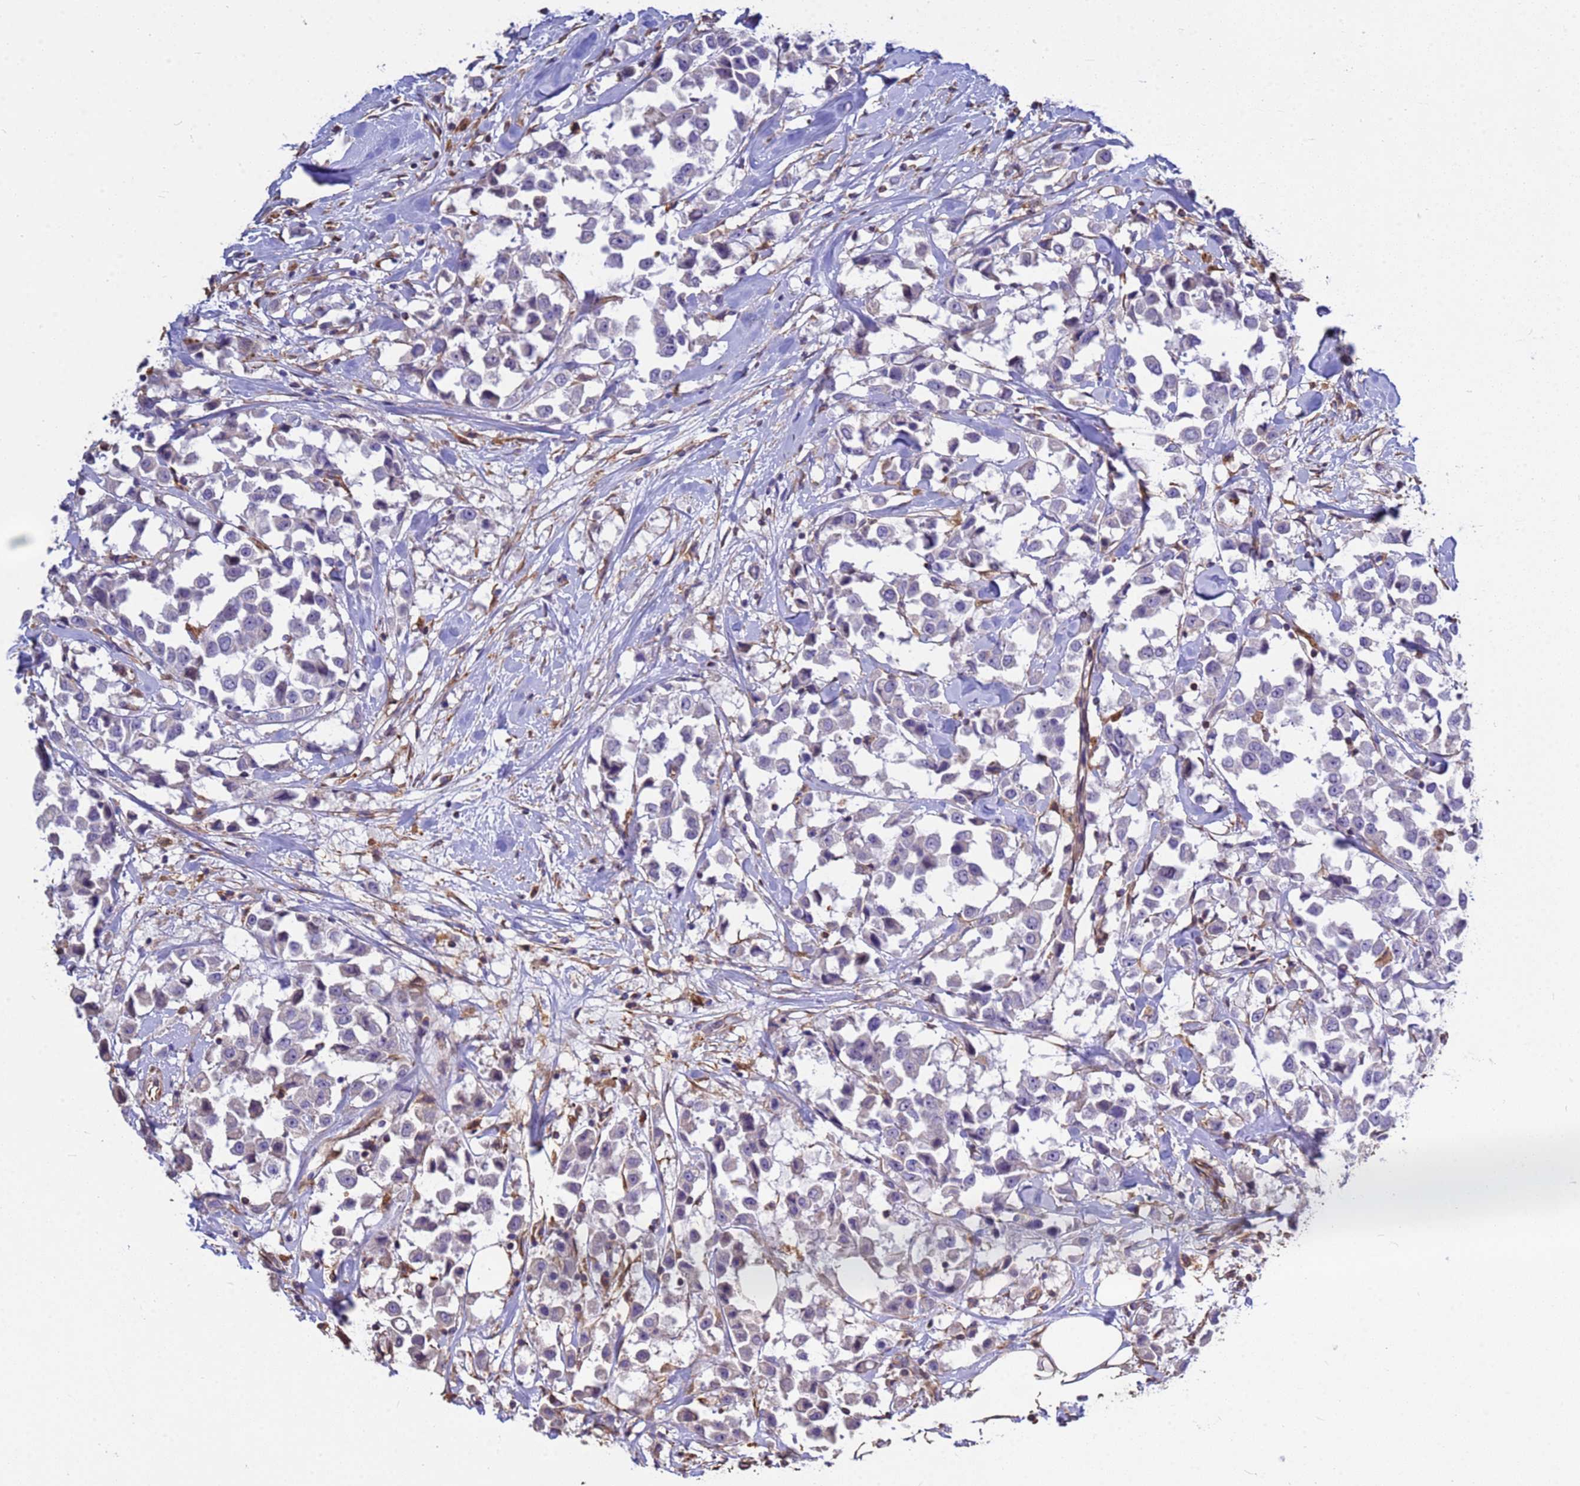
{"staining": {"intensity": "negative", "quantity": "none", "location": "none"}, "tissue": "breast cancer", "cell_type": "Tumor cells", "image_type": "cancer", "snomed": [{"axis": "morphology", "description": "Duct carcinoma"}, {"axis": "topography", "description": "Breast"}], "caption": "High magnification brightfield microscopy of infiltrating ductal carcinoma (breast) stained with DAB (brown) and counterstained with hematoxylin (blue): tumor cells show no significant expression.", "gene": "TCEAL3", "patient": {"sex": "female", "age": 61}}